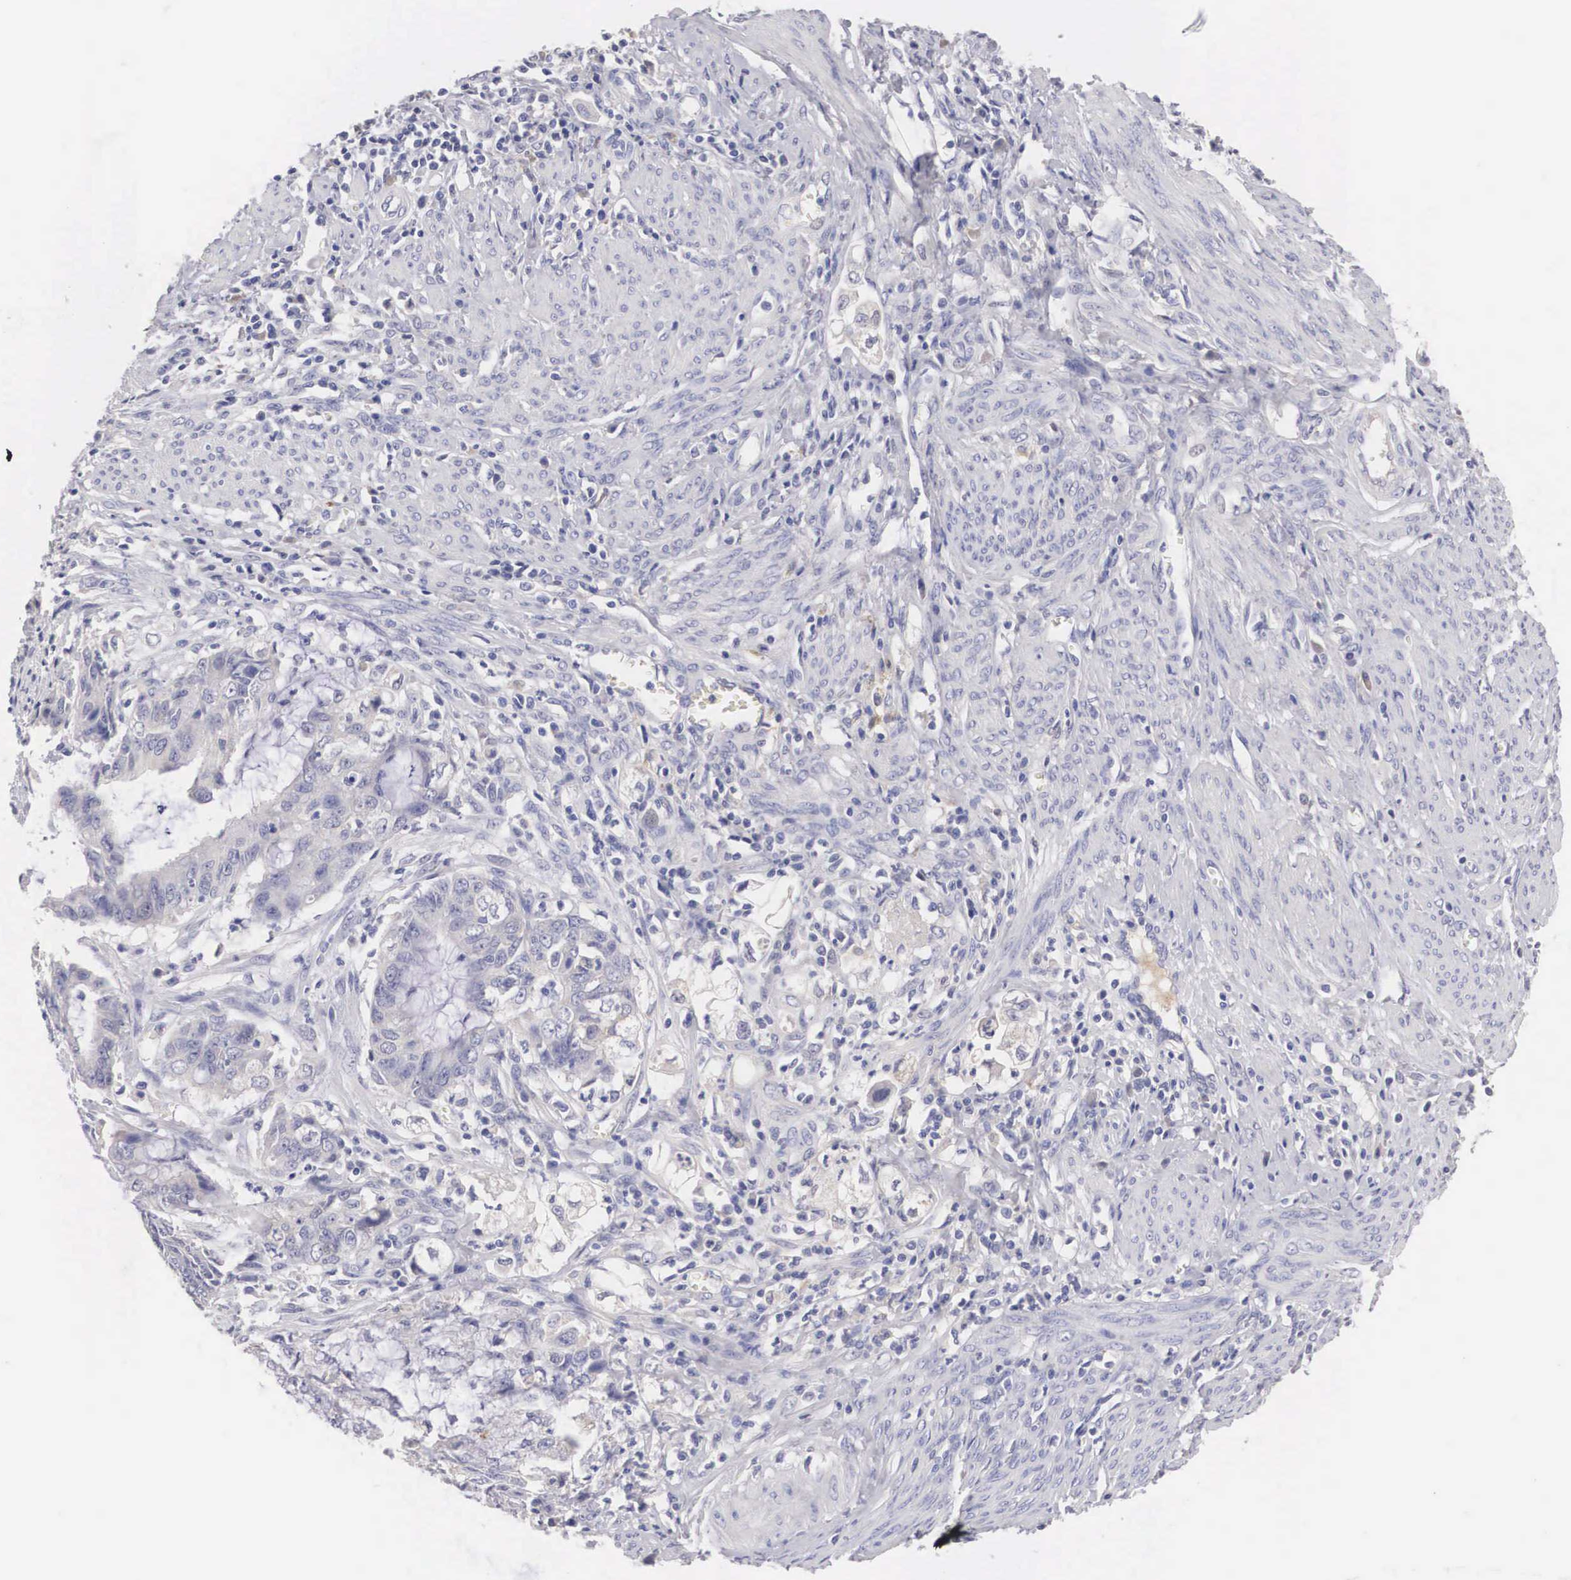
{"staining": {"intensity": "weak", "quantity": "25%-75%", "location": "cytoplasmic/membranous"}, "tissue": "endometrial cancer", "cell_type": "Tumor cells", "image_type": "cancer", "snomed": [{"axis": "morphology", "description": "Adenocarcinoma, NOS"}, {"axis": "topography", "description": "Endometrium"}], "caption": "This is an image of IHC staining of endometrial cancer (adenocarcinoma), which shows weak expression in the cytoplasmic/membranous of tumor cells.", "gene": "ABHD4", "patient": {"sex": "female", "age": 75}}